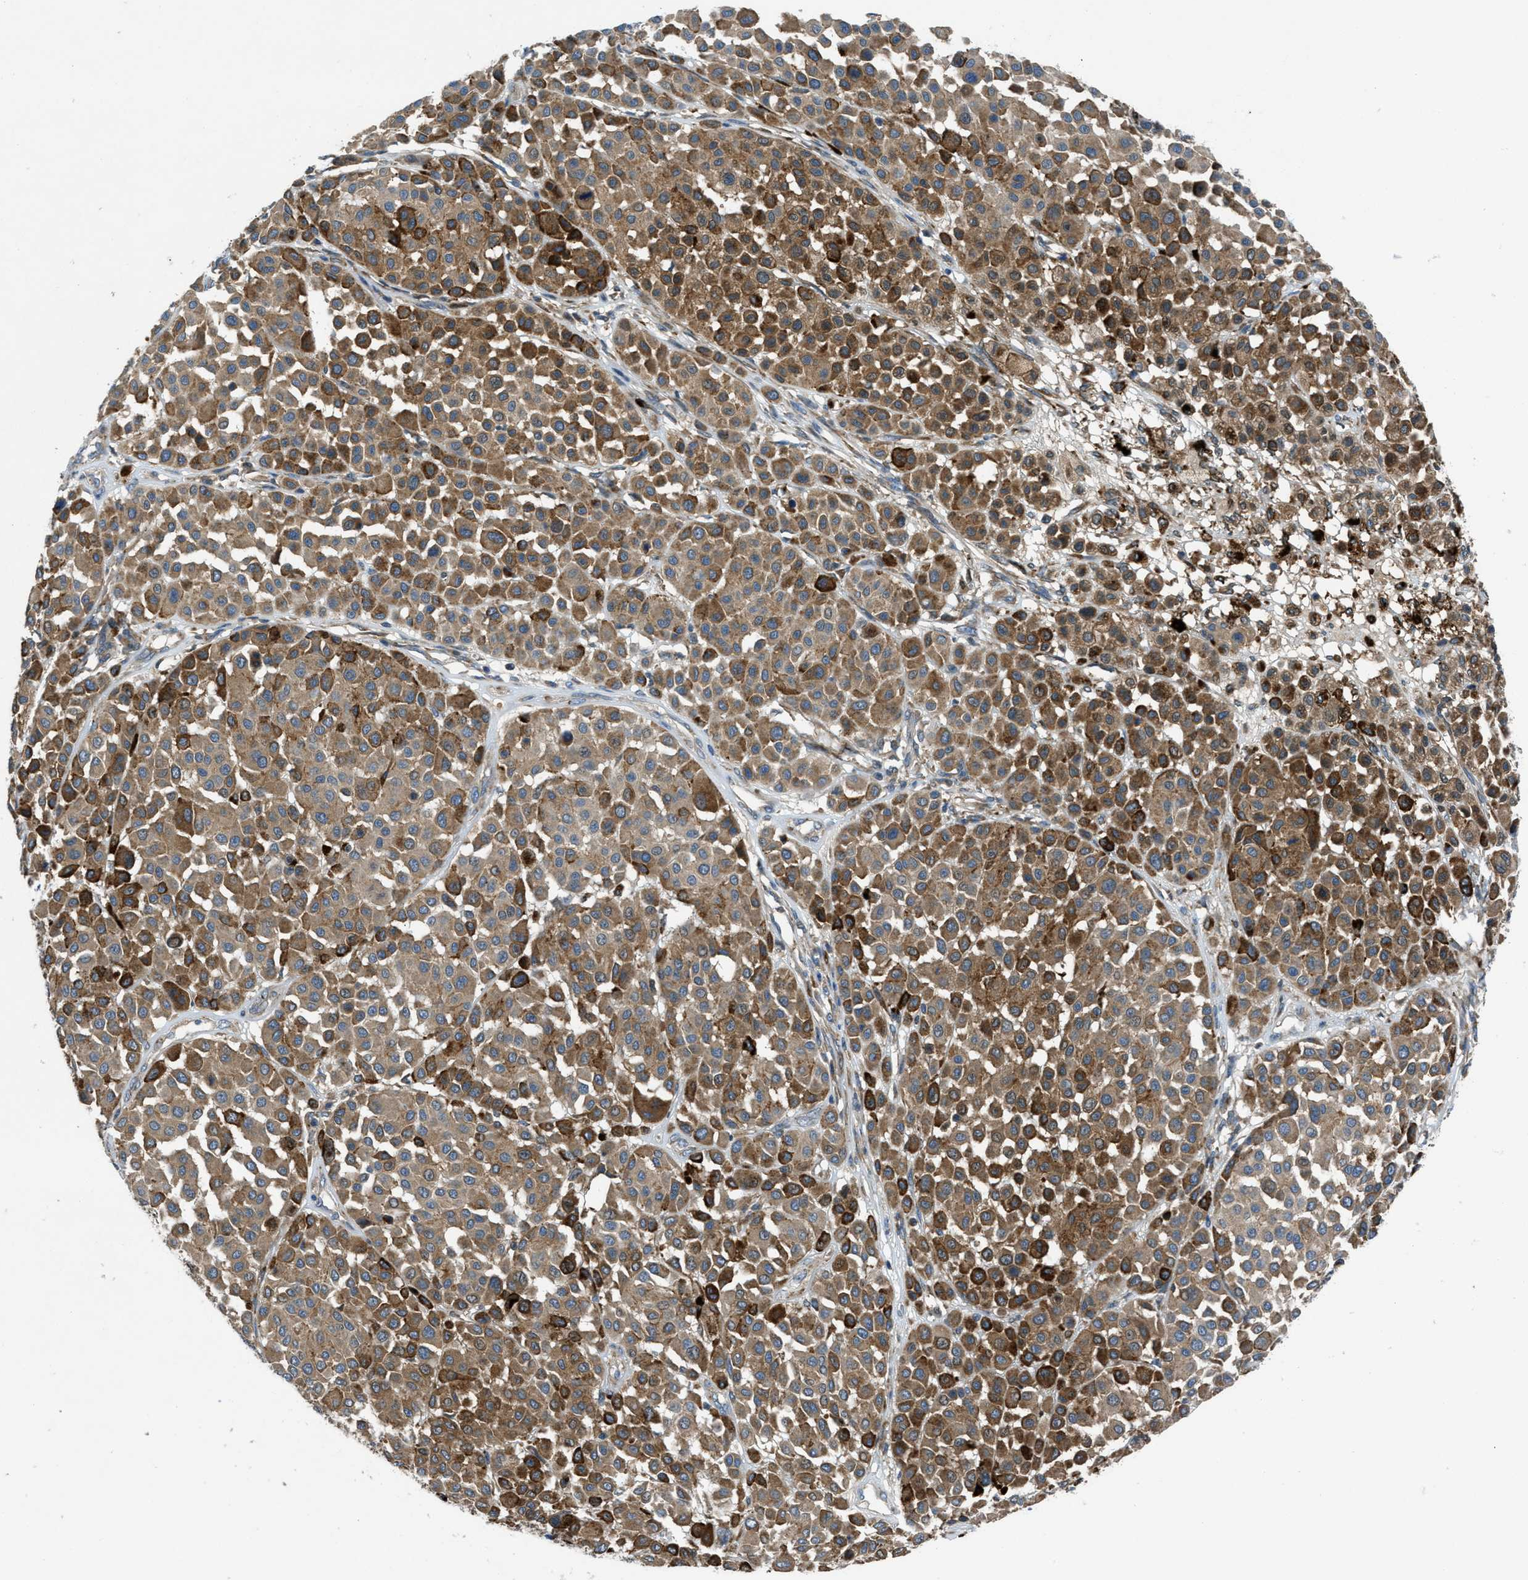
{"staining": {"intensity": "moderate", "quantity": ">75%", "location": "cytoplasmic/membranous"}, "tissue": "melanoma", "cell_type": "Tumor cells", "image_type": "cancer", "snomed": [{"axis": "morphology", "description": "Malignant melanoma, Metastatic site"}, {"axis": "topography", "description": "Soft tissue"}], "caption": "Protein positivity by IHC reveals moderate cytoplasmic/membranous staining in approximately >75% of tumor cells in melanoma.", "gene": "MAP3K20", "patient": {"sex": "male", "age": 41}}